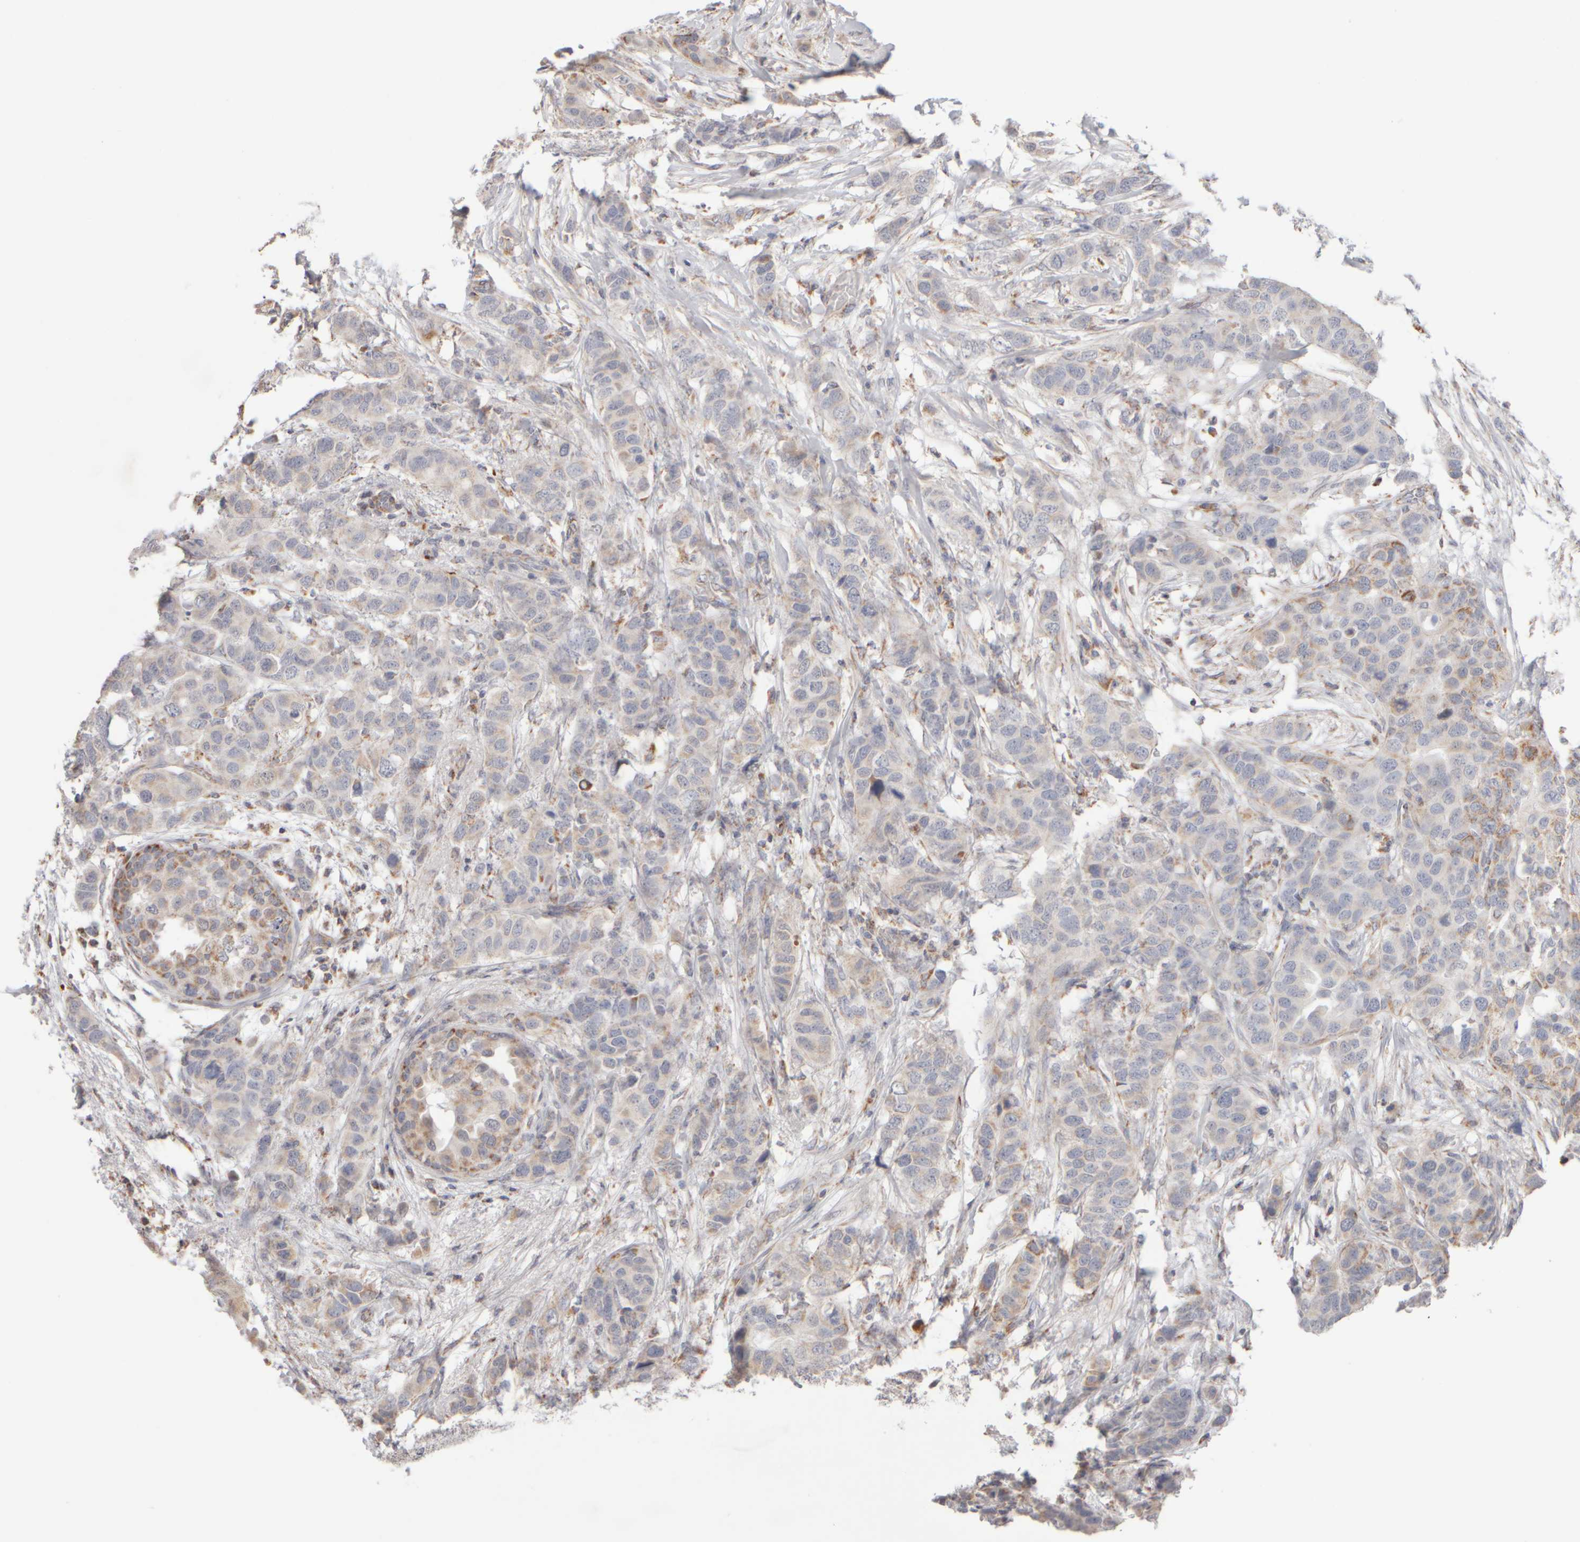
{"staining": {"intensity": "weak", "quantity": "<25%", "location": "cytoplasmic/membranous"}, "tissue": "breast cancer", "cell_type": "Tumor cells", "image_type": "cancer", "snomed": [{"axis": "morphology", "description": "Duct carcinoma"}, {"axis": "topography", "description": "Breast"}], "caption": "IHC of breast infiltrating ductal carcinoma exhibits no staining in tumor cells. Brightfield microscopy of IHC stained with DAB (3,3'-diaminobenzidine) (brown) and hematoxylin (blue), captured at high magnification.", "gene": "ZNF112", "patient": {"sex": "female", "age": 50}}